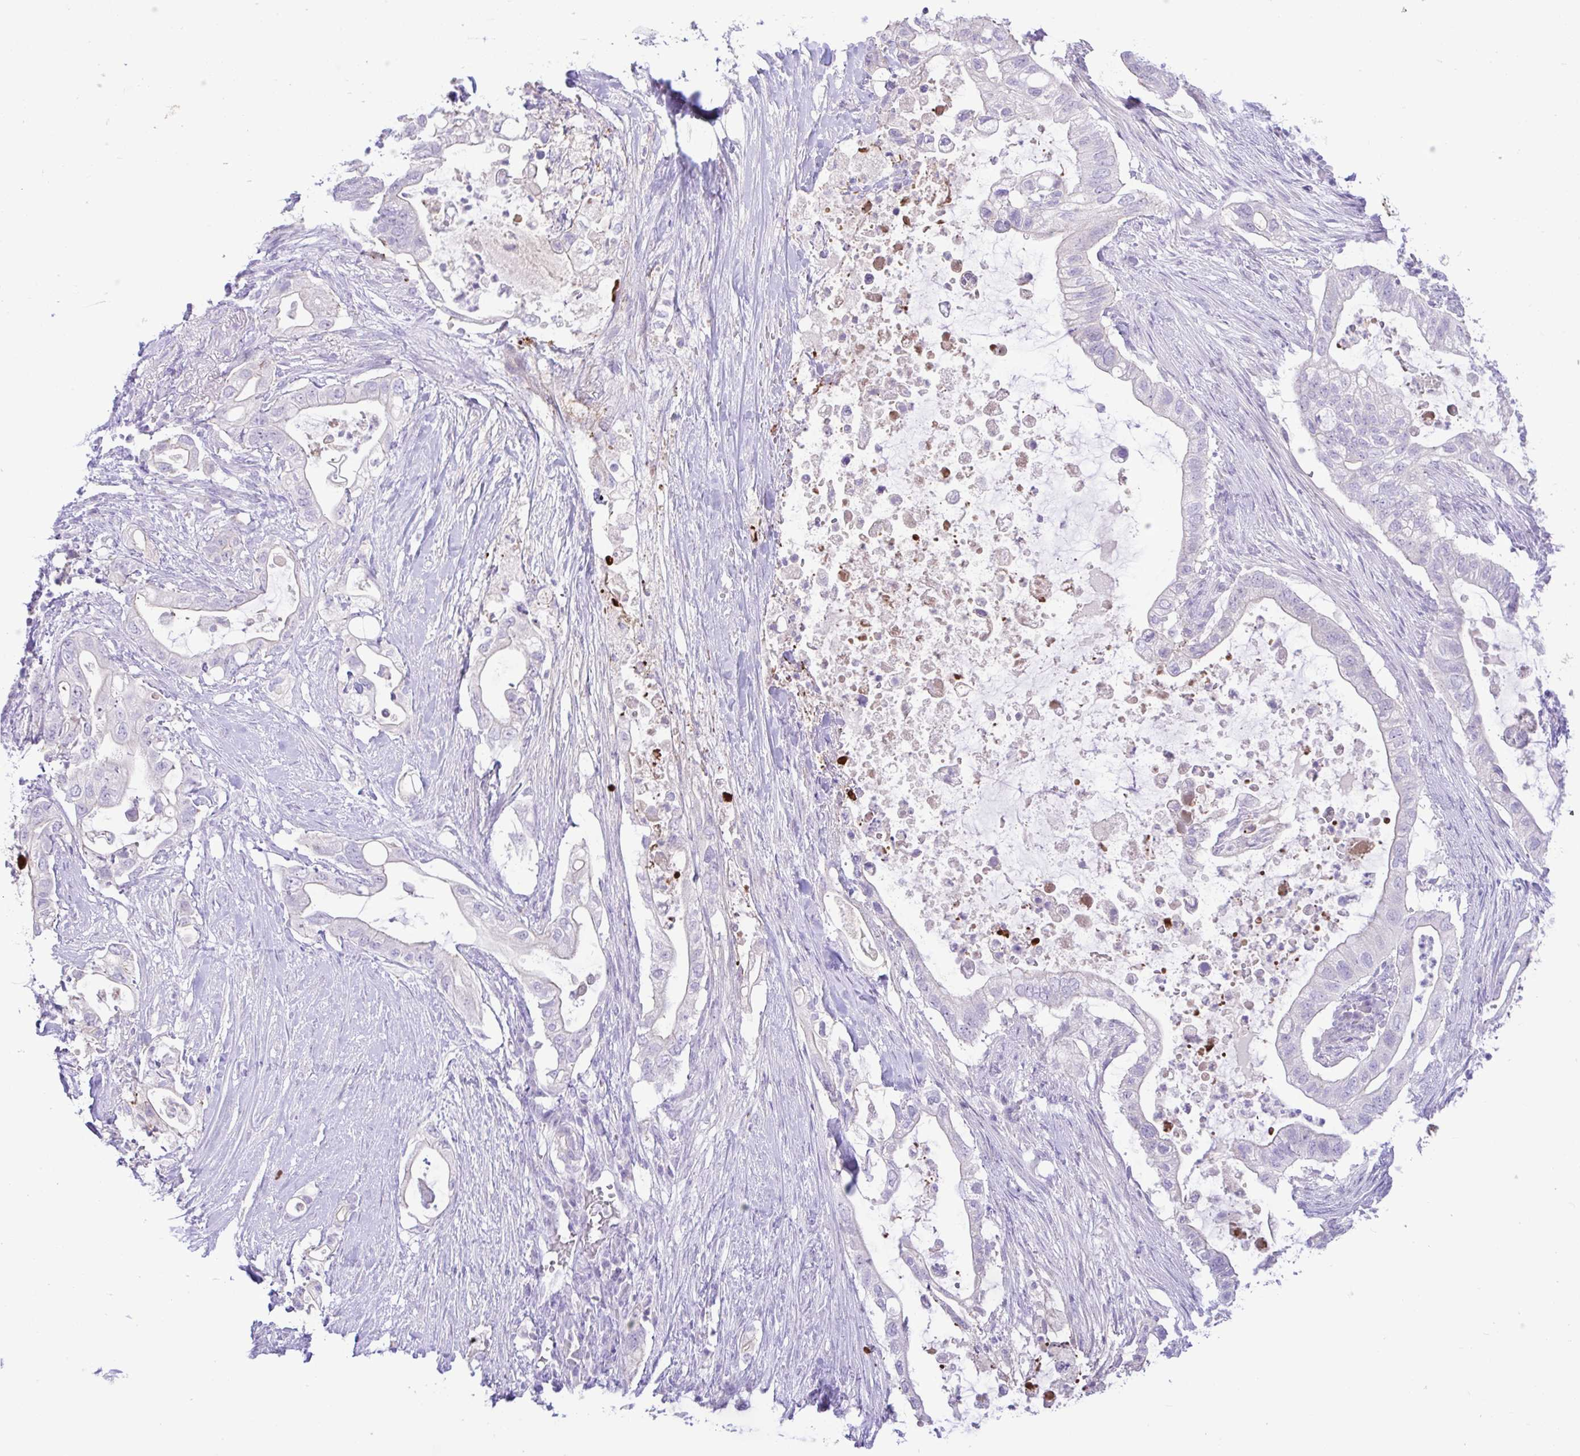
{"staining": {"intensity": "negative", "quantity": "none", "location": "none"}, "tissue": "pancreatic cancer", "cell_type": "Tumor cells", "image_type": "cancer", "snomed": [{"axis": "morphology", "description": "Adenocarcinoma, NOS"}, {"axis": "topography", "description": "Pancreas"}], "caption": "DAB (3,3'-diaminobenzidine) immunohistochemical staining of pancreatic cancer reveals no significant staining in tumor cells. The staining was performed using DAB to visualize the protein expression in brown, while the nuclei were stained in blue with hematoxylin (Magnification: 20x).", "gene": "ZNF101", "patient": {"sex": "female", "age": 72}}